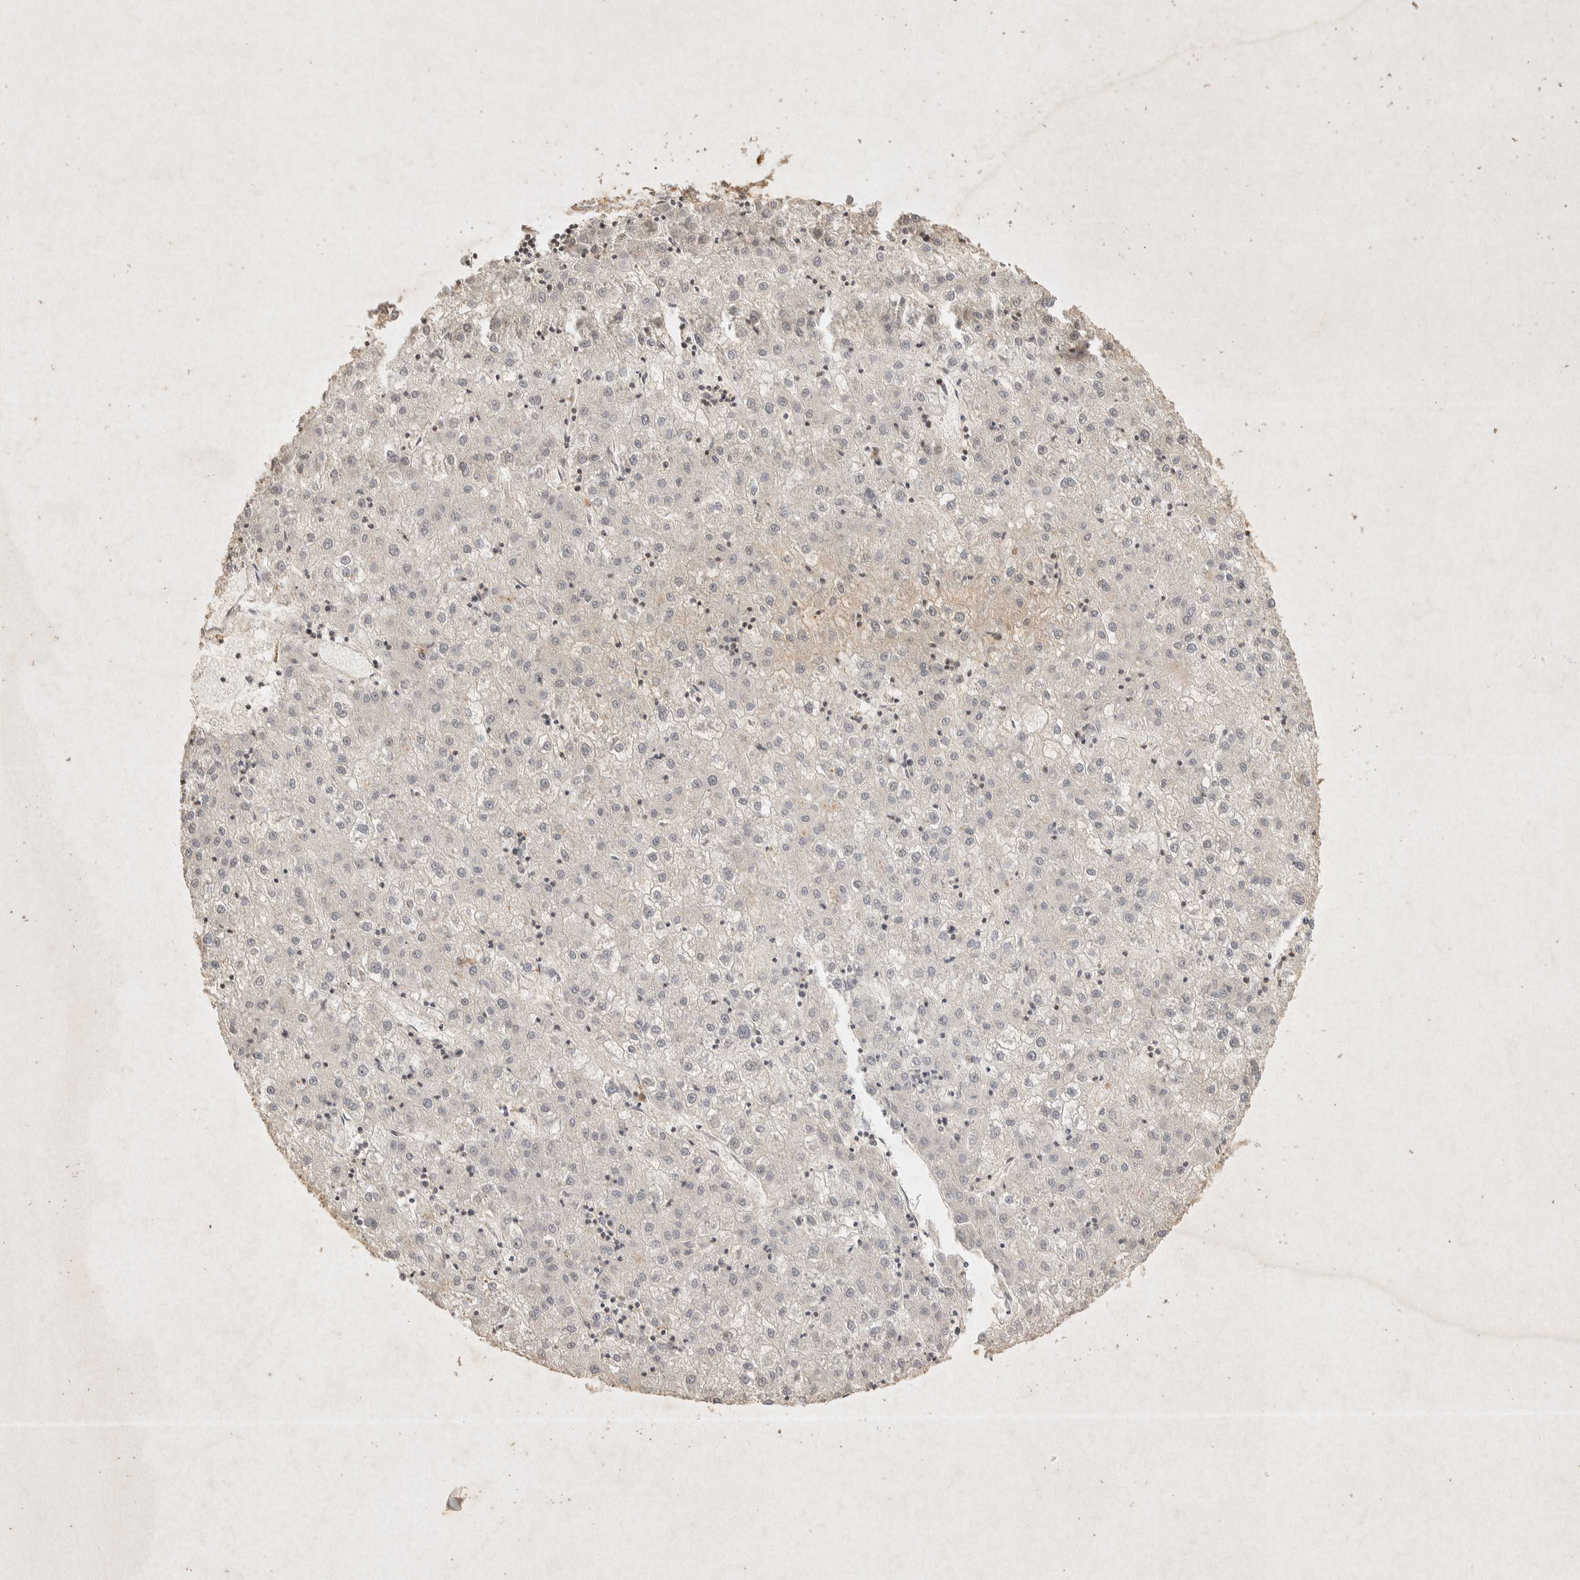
{"staining": {"intensity": "weak", "quantity": "<25%", "location": "cytoplasmic/membranous,nuclear"}, "tissue": "liver cancer", "cell_type": "Tumor cells", "image_type": "cancer", "snomed": [{"axis": "morphology", "description": "Carcinoma, Hepatocellular, NOS"}, {"axis": "topography", "description": "Liver"}], "caption": "This is an immunohistochemistry (IHC) micrograph of human hepatocellular carcinoma (liver). There is no positivity in tumor cells.", "gene": "RAC2", "patient": {"sex": "male", "age": 72}}